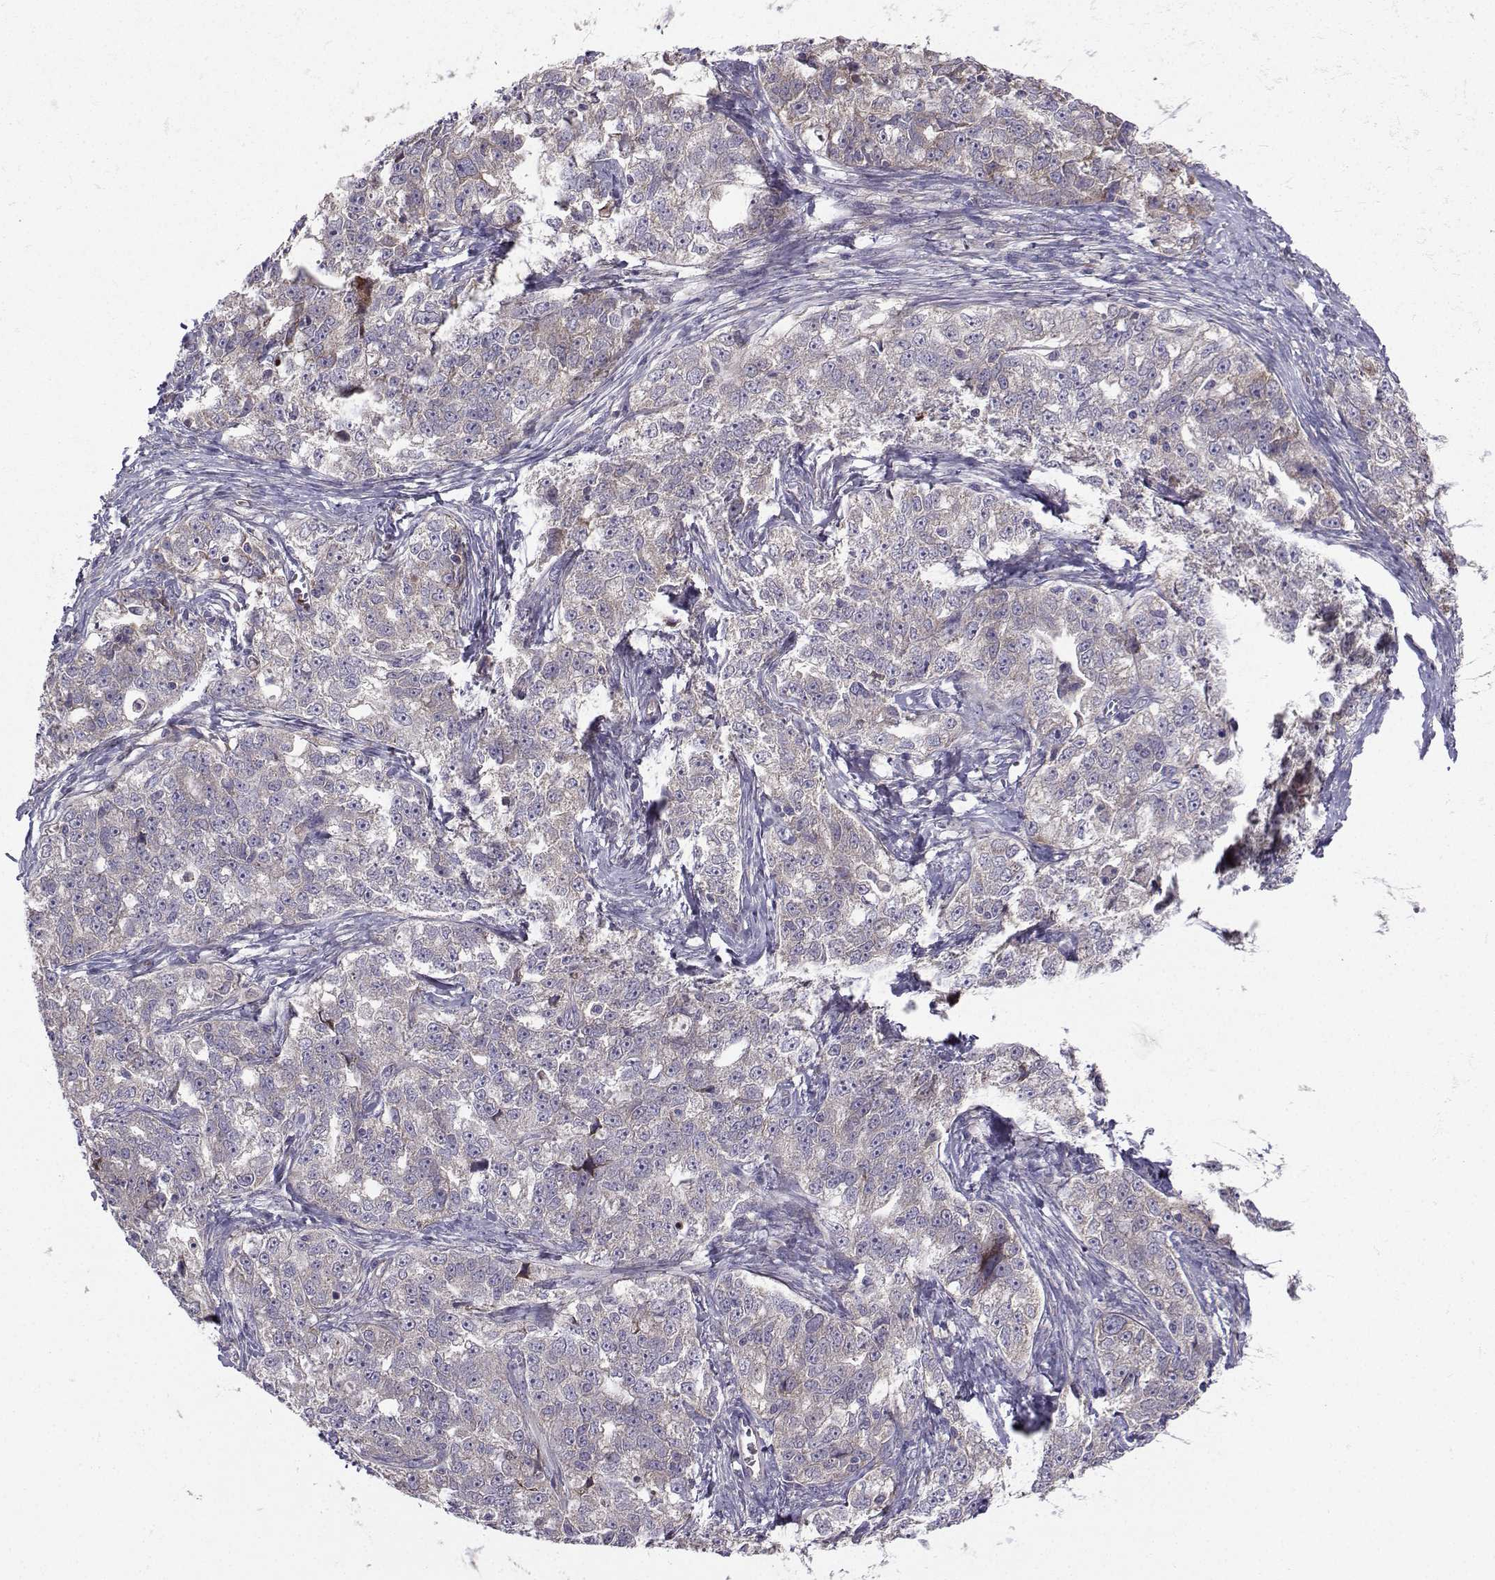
{"staining": {"intensity": "negative", "quantity": "none", "location": "none"}, "tissue": "ovarian cancer", "cell_type": "Tumor cells", "image_type": "cancer", "snomed": [{"axis": "morphology", "description": "Cystadenocarcinoma, serous, NOS"}, {"axis": "topography", "description": "Ovary"}], "caption": "High magnification brightfield microscopy of ovarian cancer stained with DAB (brown) and counterstained with hematoxylin (blue): tumor cells show no significant expression.", "gene": "STXBP5", "patient": {"sex": "female", "age": 51}}